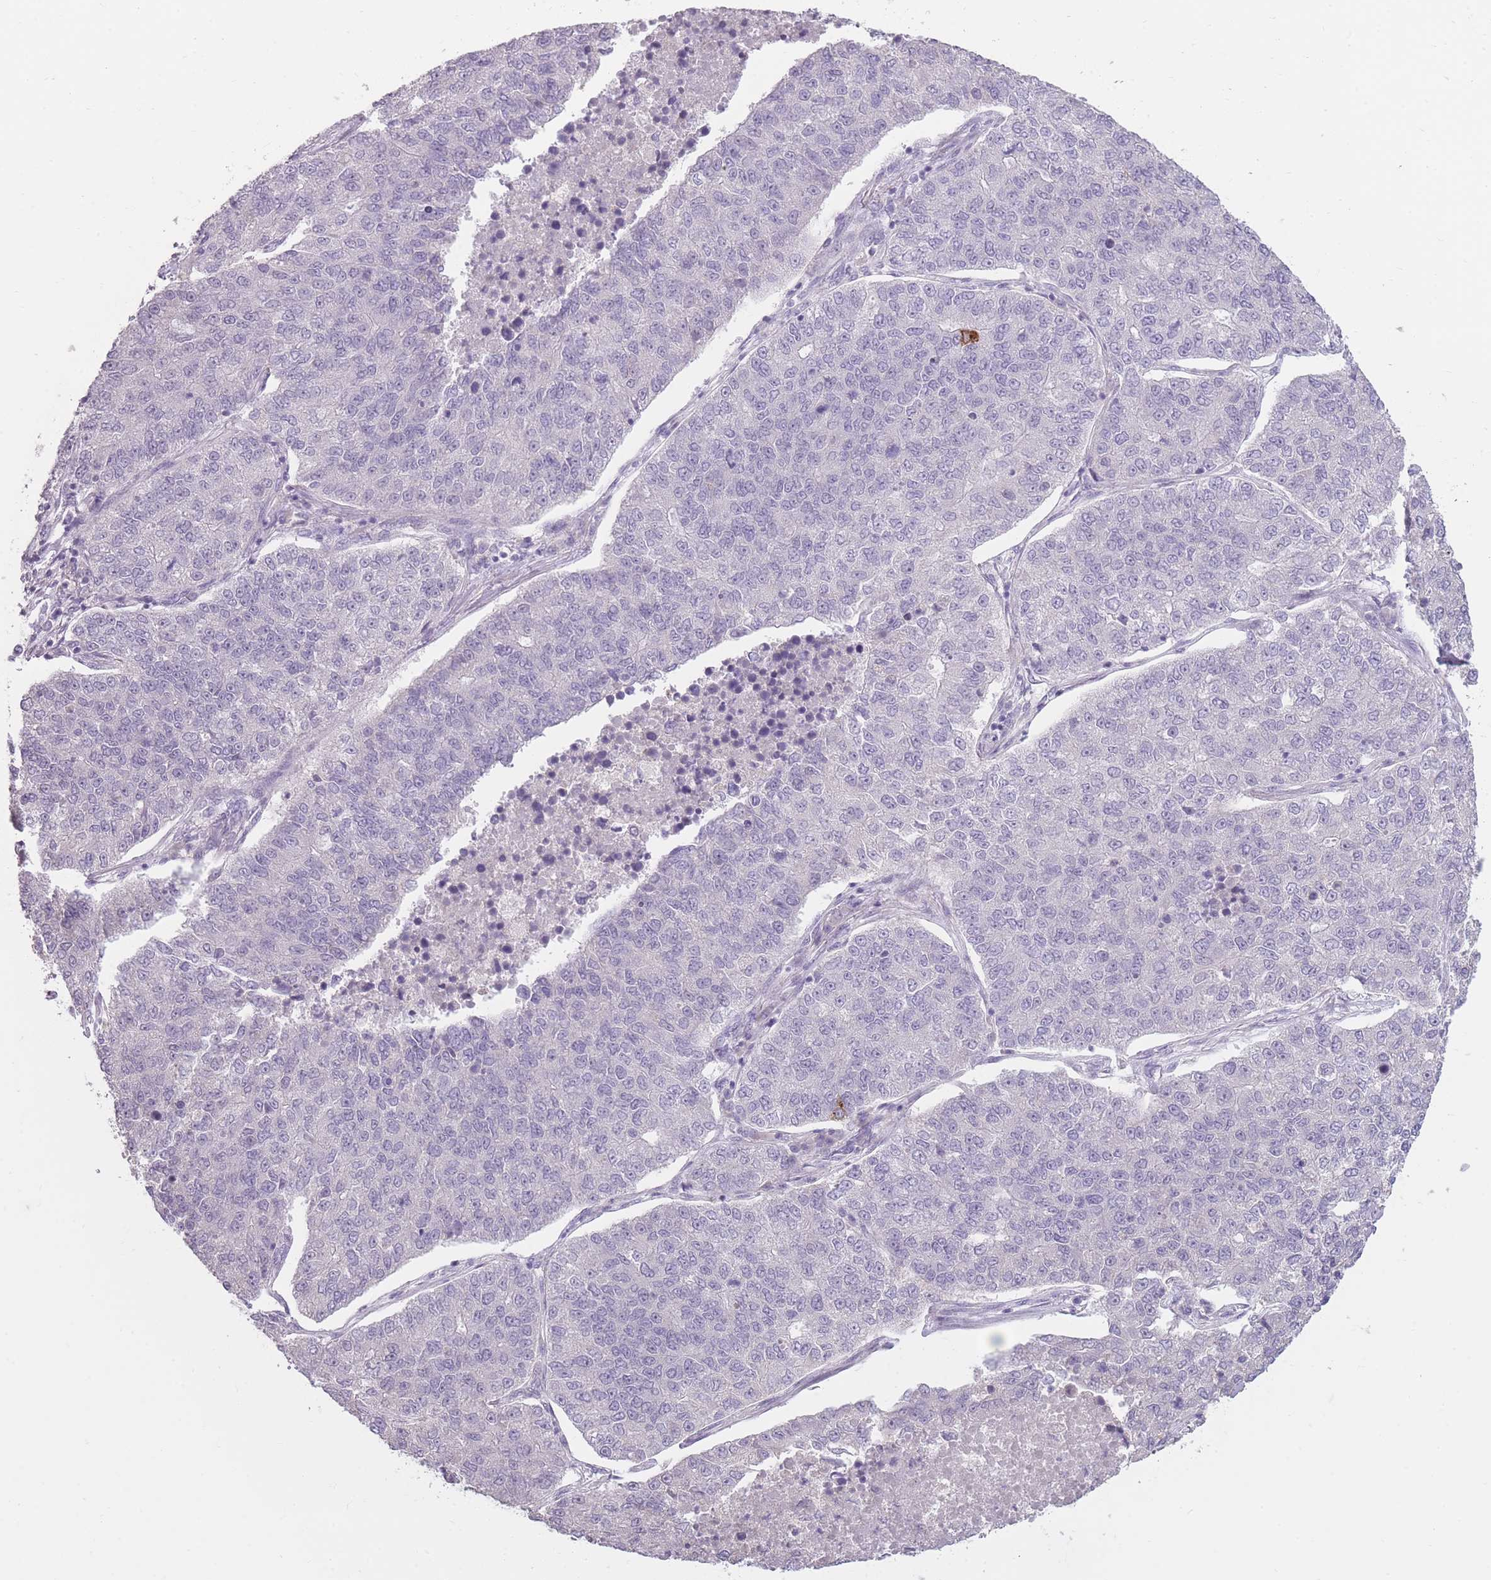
{"staining": {"intensity": "negative", "quantity": "none", "location": "none"}, "tissue": "lung cancer", "cell_type": "Tumor cells", "image_type": "cancer", "snomed": [{"axis": "morphology", "description": "Adenocarcinoma, NOS"}, {"axis": "topography", "description": "Lung"}], "caption": "Adenocarcinoma (lung) was stained to show a protein in brown. There is no significant expression in tumor cells.", "gene": "ZBTB24", "patient": {"sex": "male", "age": 49}}